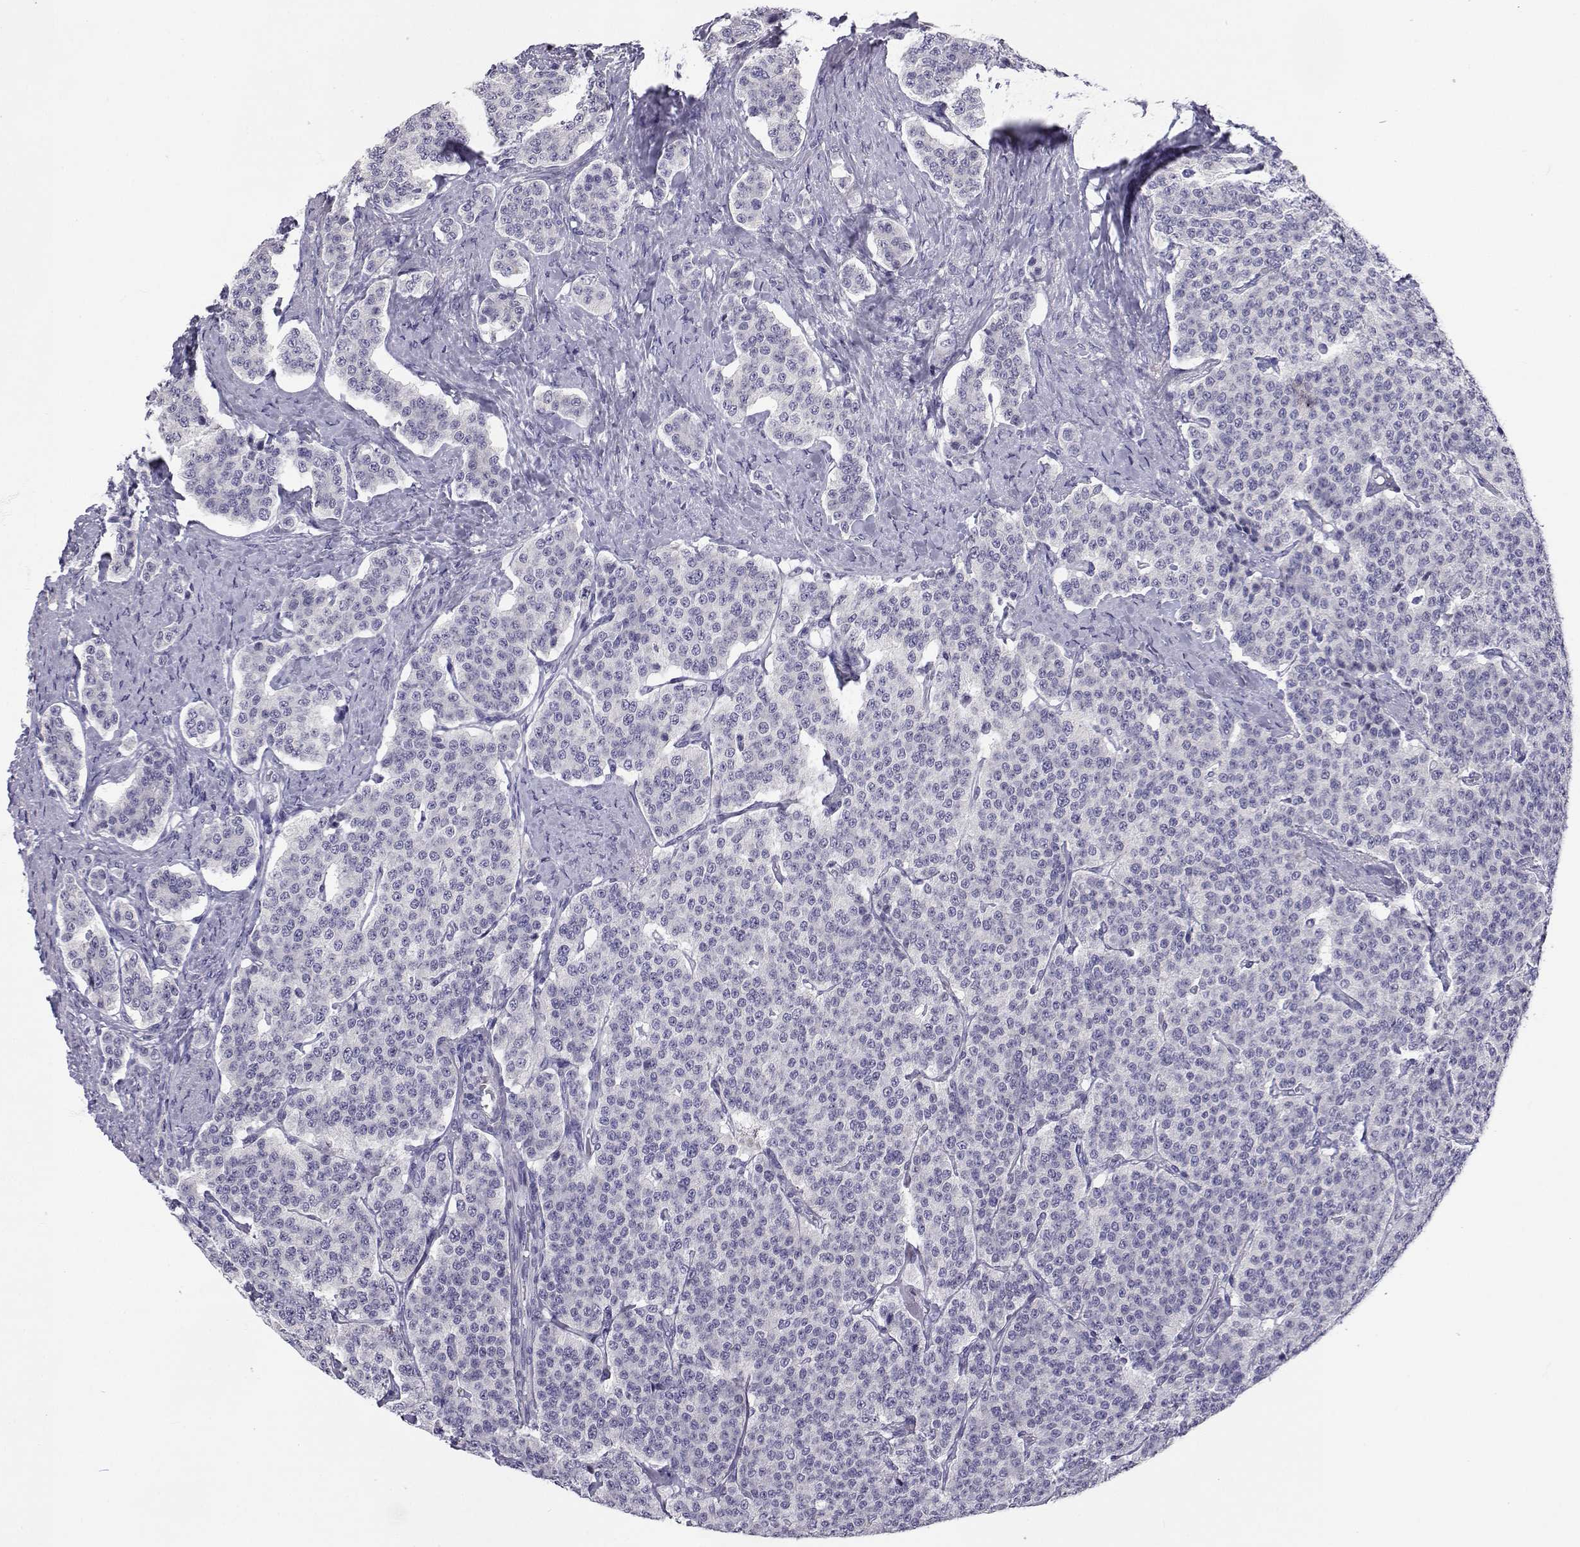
{"staining": {"intensity": "negative", "quantity": "none", "location": "none"}, "tissue": "carcinoid", "cell_type": "Tumor cells", "image_type": "cancer", "snomed": [{"axis": "morphology", "description": "Carcinoid, malignant, NOS"}, {"axis": "topography", "description": "Small intestine"}], "caption": "IHC micrograph of neoplastic tissue: carcinoid (malignant) stained with DAB demonstrates no significant protein expression in tumor cells.", "gene": "SLC6A3", "patient": {"sex": "female", "age": 58}}